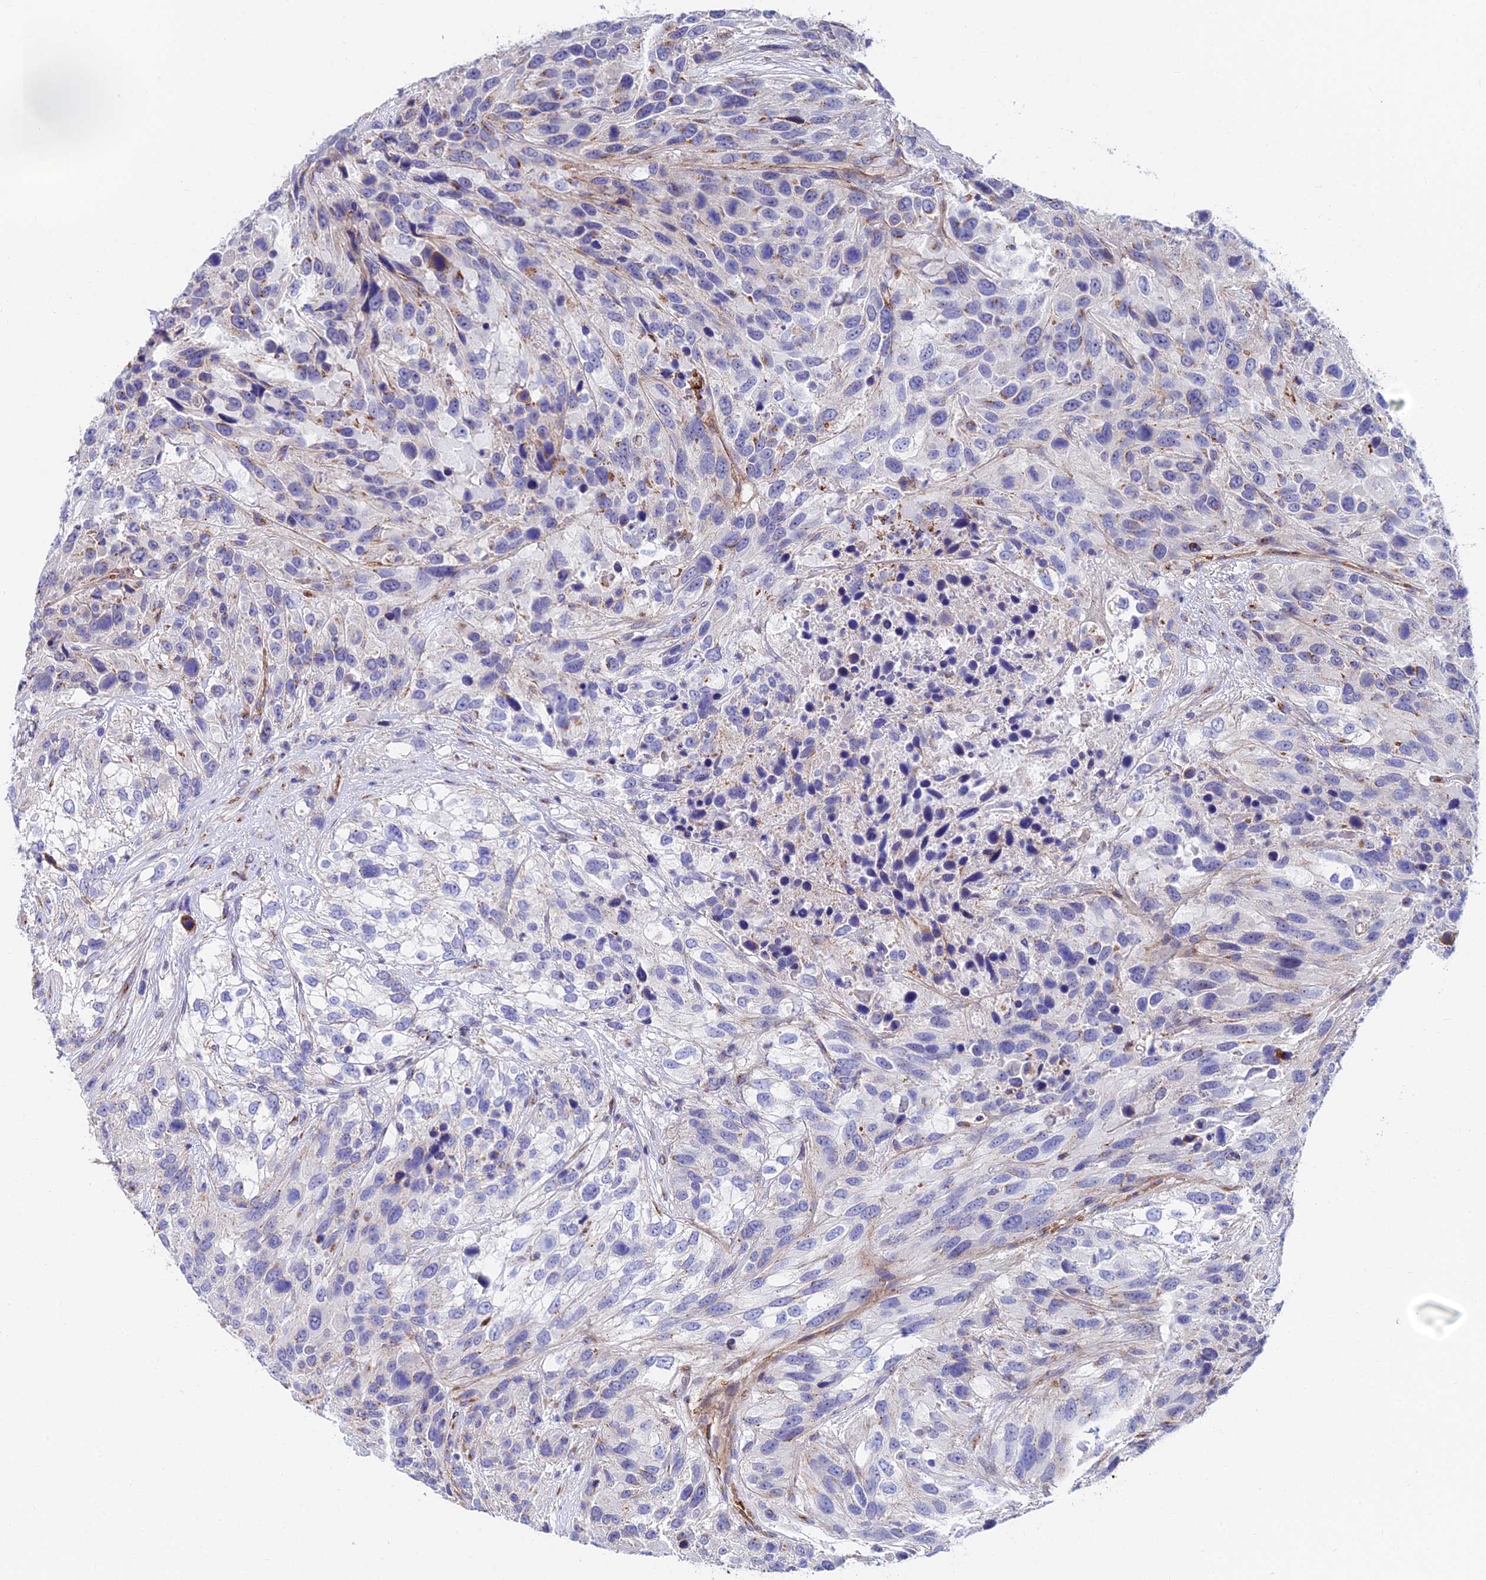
{"staining": {"intensity": "weak", "quantity": "<25%", "location": "cytoplasmic/membranous"}, "tissue": "urothelial cancer", "cell_type": "Tumor cells", "image_type": "cancer", "snomed": [{"axis": "morphology", "description": "Urothelial carcinoma, High grade"}, {"axis": "topography", "description": "Urinary bladder"}], "caption": "IHC histopathology image of neoplastic tissue: human urothelial cancer stained with DAB (3,3'-diaminobenzidine) displays no significant protein positivity in tumor cells.", "gene": "ADGRF3", "patient": {"sex": "female", "age": 70}}